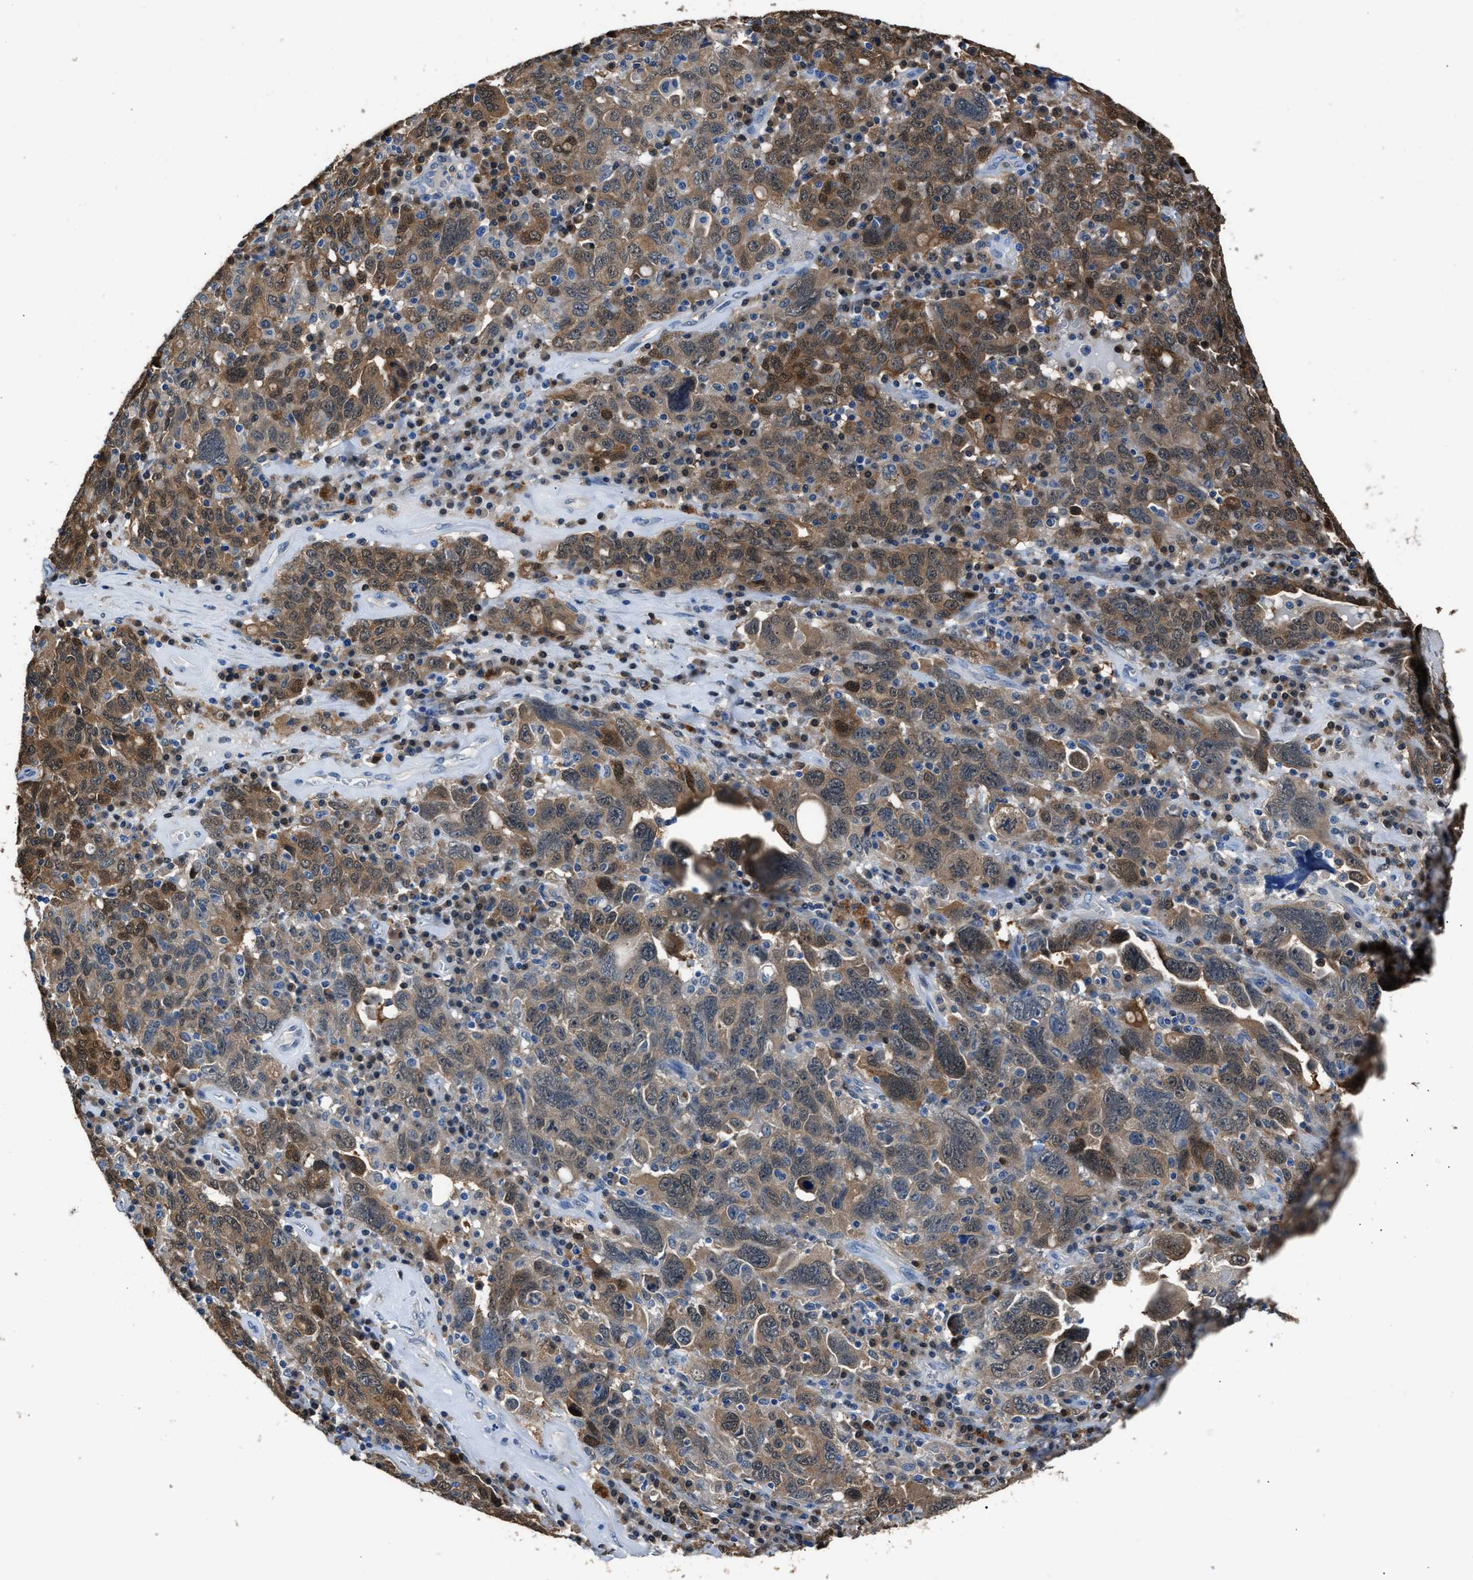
{"staining": {"intensity": "moderate", "quantity": ">75%", "location": "cytoplasmic/membranous"}, "tissue": "ovarian cancer", "cell_type": "Tumor cells", "image_type": "cancer", "snomed": [{"axis": "morphology", "description": "Carcinoma, endometroid"}, {"axis": "topography", "description": "Ovary"}], "caption": "Immunohistochemical staining of ovarian endometroid carcinoma reveals medium levels of moderate cytoplasmic/membranous protein positivity in approximately >75% of tumor cells.", "gene": "GSTP1", "patient": {"sex": "female", "age": 62}}